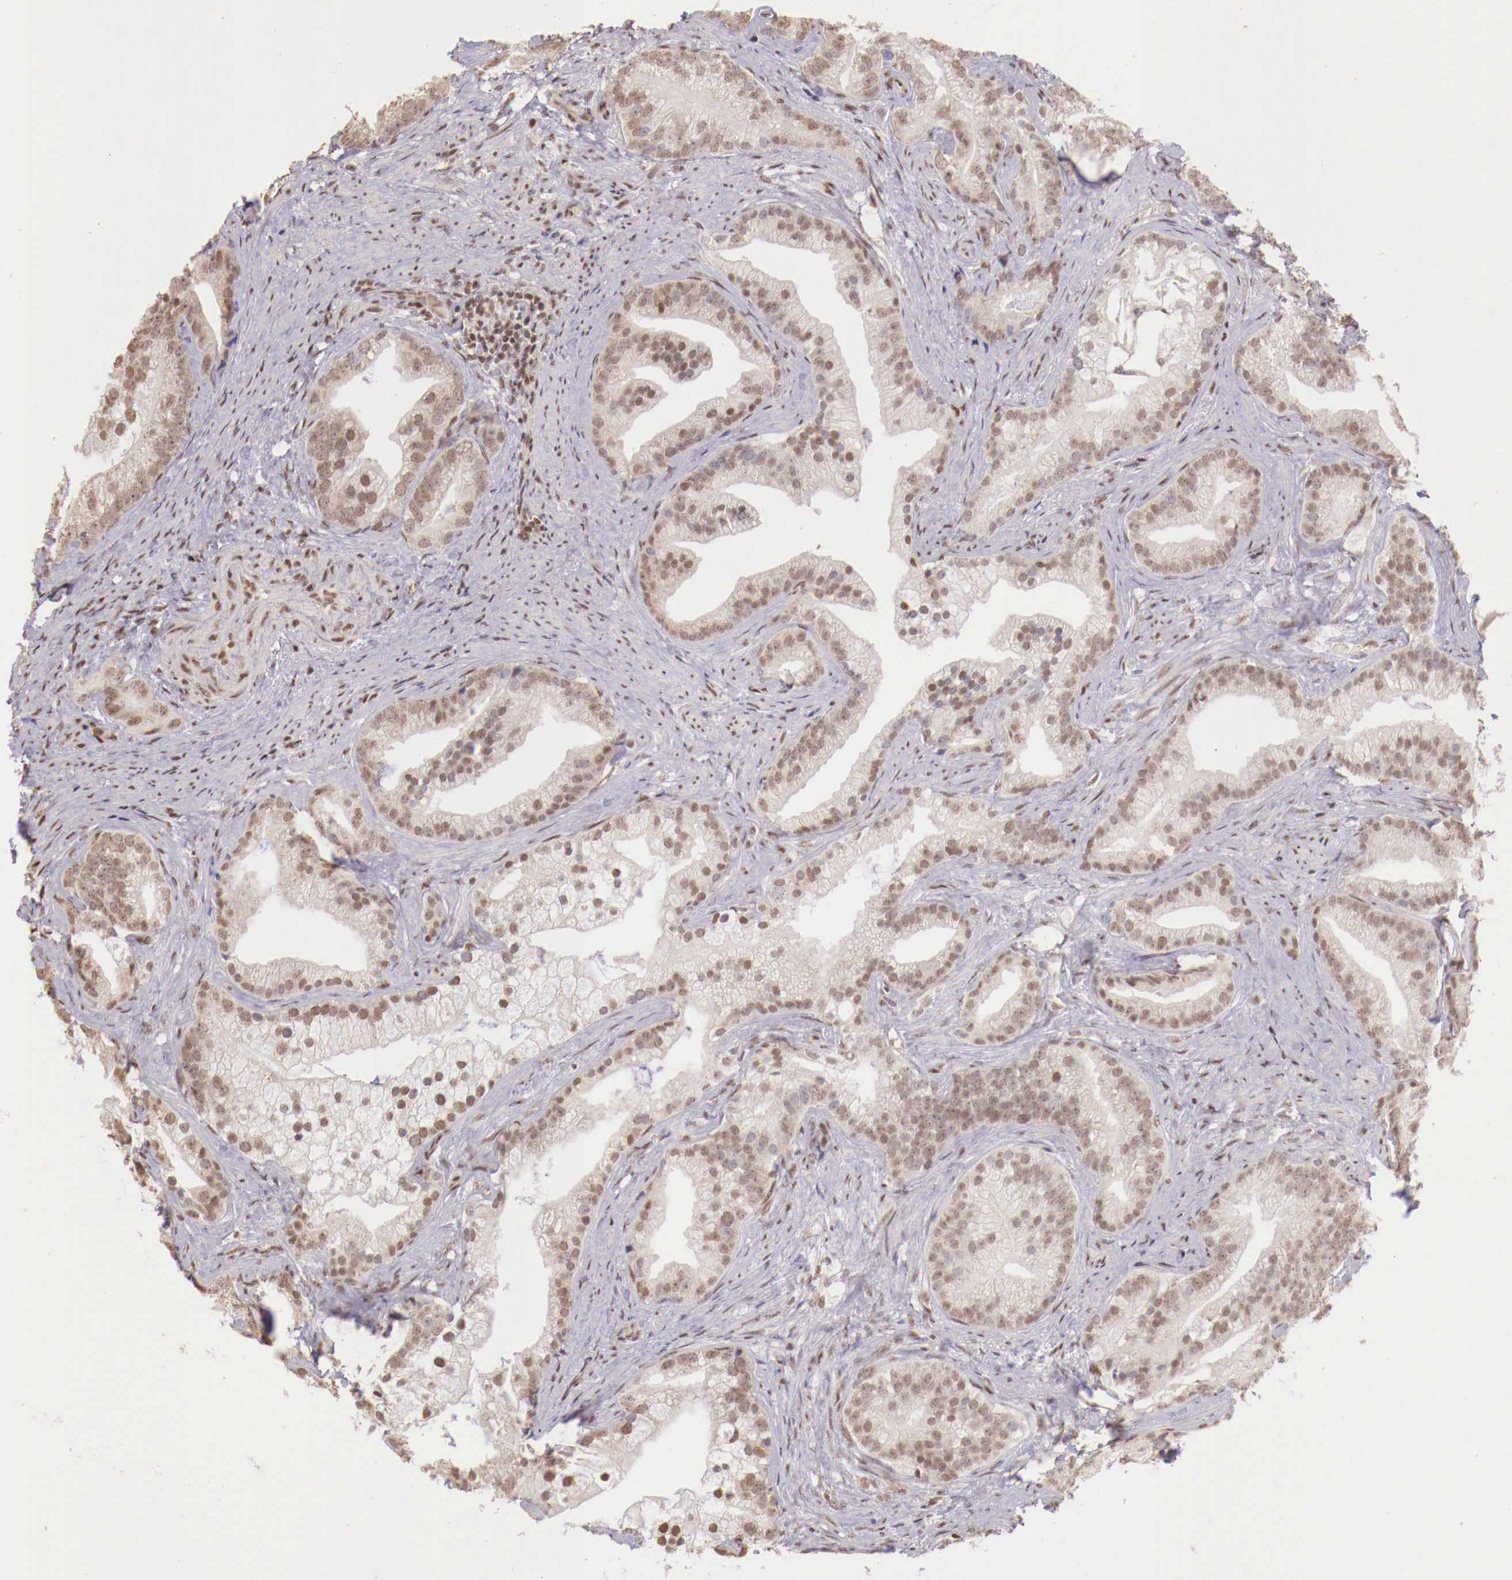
{"staining": {"intensity": "weak", "quantity": "<25%", "location": "nuclear"}, "tissue": "prostate cancer", "cell_type": "Tumor cells", "image_type": "cancer", "snomed": [{"axis": "morphology", "description": "Adenocarcinoma, Low grade"}, {"axis": "topography", "description": "Prostate"}], "caption": "The micrograph reveals no significant positivity in tumor cells of prostate low-grade adenocarcinoma.", "gene": "SP1", "patient": {"sex": "male", "age": 71}}